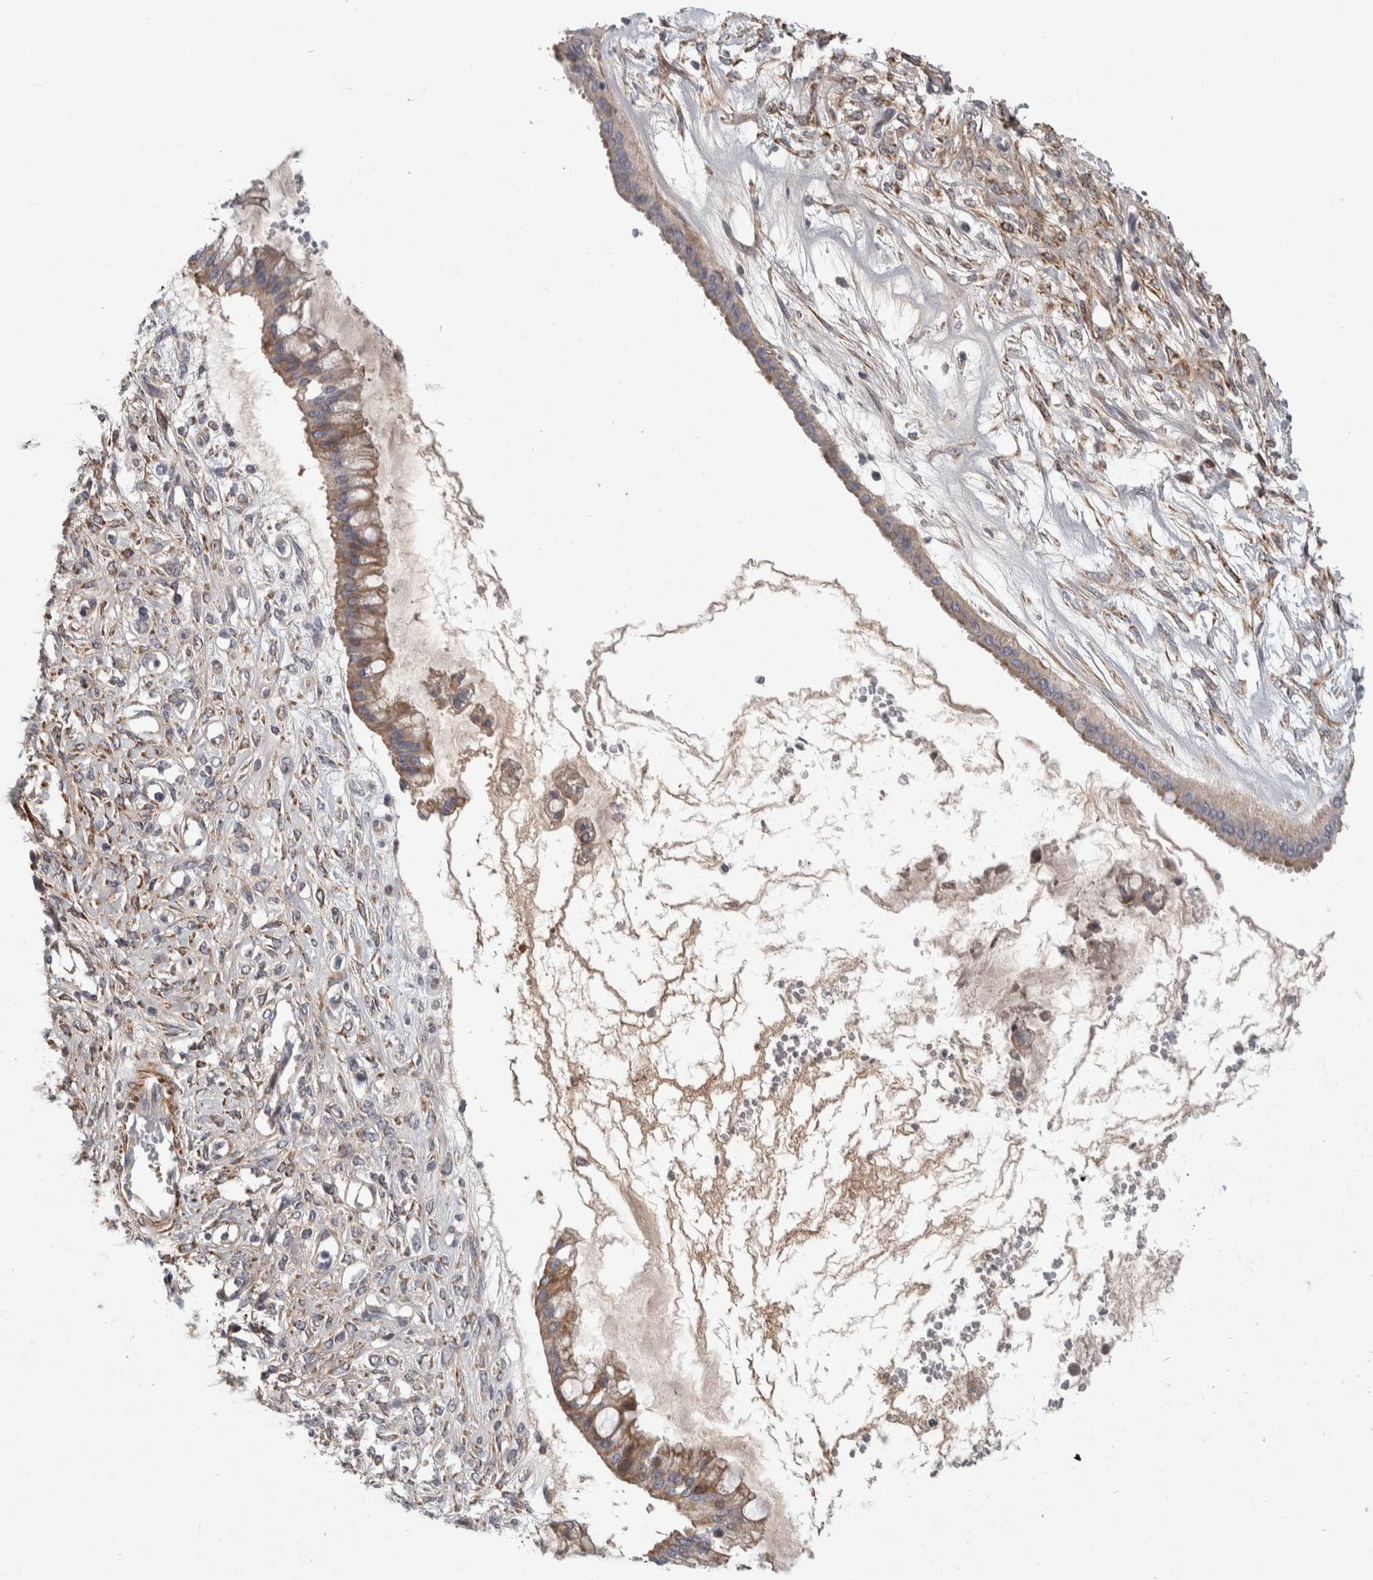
{"staining": {"intensity": "weak", "quantity": "25%-75%", "location": "cytoplasmic/membranous"}, "tissue": "ovarian cancer", "cell_type": "Tumor cells", "image_type": "cancer", "snomed": [{"axis": "morphology", "description": "Cystadenocarcinoma, mucinous, NOS"}, {"axis": "topography", "description": "Ovary"}], "caption": "Mucinous cystadenocarcinoma (ovarian) was stained to show a protein in brown. There is low levels of weak cytoplasmic/membranous expression in about 25%-75% of tumor cells. (DAB (3,3'-diaminobenzidine) IHC with brightfield microscopy, high magnification).", "gene": "PSMG3", "patient": {"sex": "female", "age": 73}}